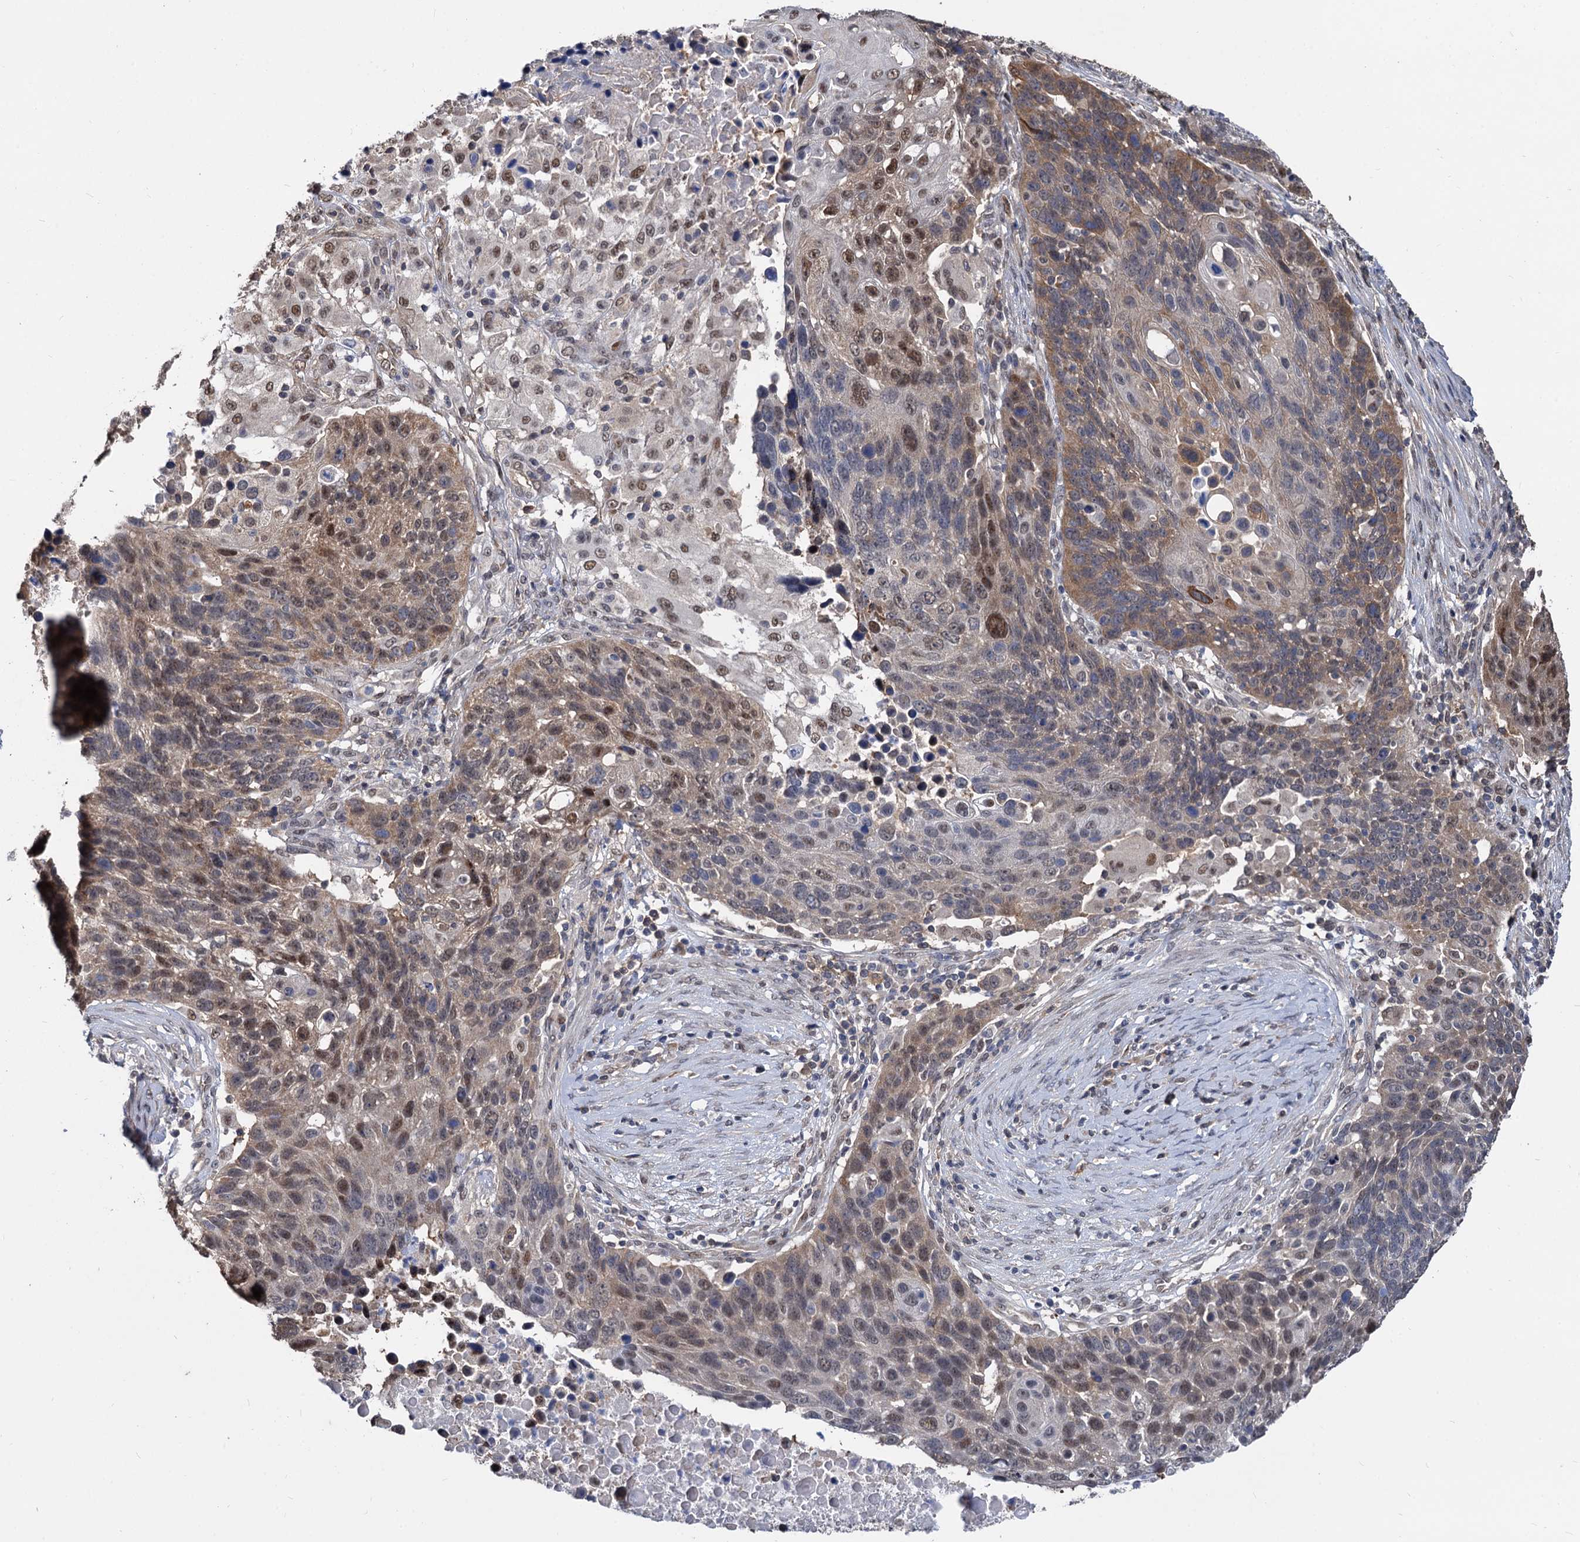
{"staining": {"intensity": "moderate", "quantity": "25%-75%", "location": "cytoplasmic/membranous,nuclear"}, "tissue": "lung cancer", "cell_type": "Tumor cells", "image_type": "cancer", "snomed": [{"axis": "morphology", "description": "Normal tissue, NOS"}, {"axis": "morphology", "description": "Squamous cell carcinoma, NOS"}, {"axis": "topography", "description": "Lymph node"}, {"axis": "topography", "description": "Lung"}], "caption": "High-magnification brightfield microscopy of lung squamous cell carcinoma stained with DAB (3,3'-diaminobenzidine) (brown) and counterstained with hematoxylin (blue). tumor cells exhibit moderate cytoplasmic/membranous and nuclear staining is seen in about25%-75% of cells.", "gene": "PSMD4", "patient": {"sex": "male", "age": 66}}